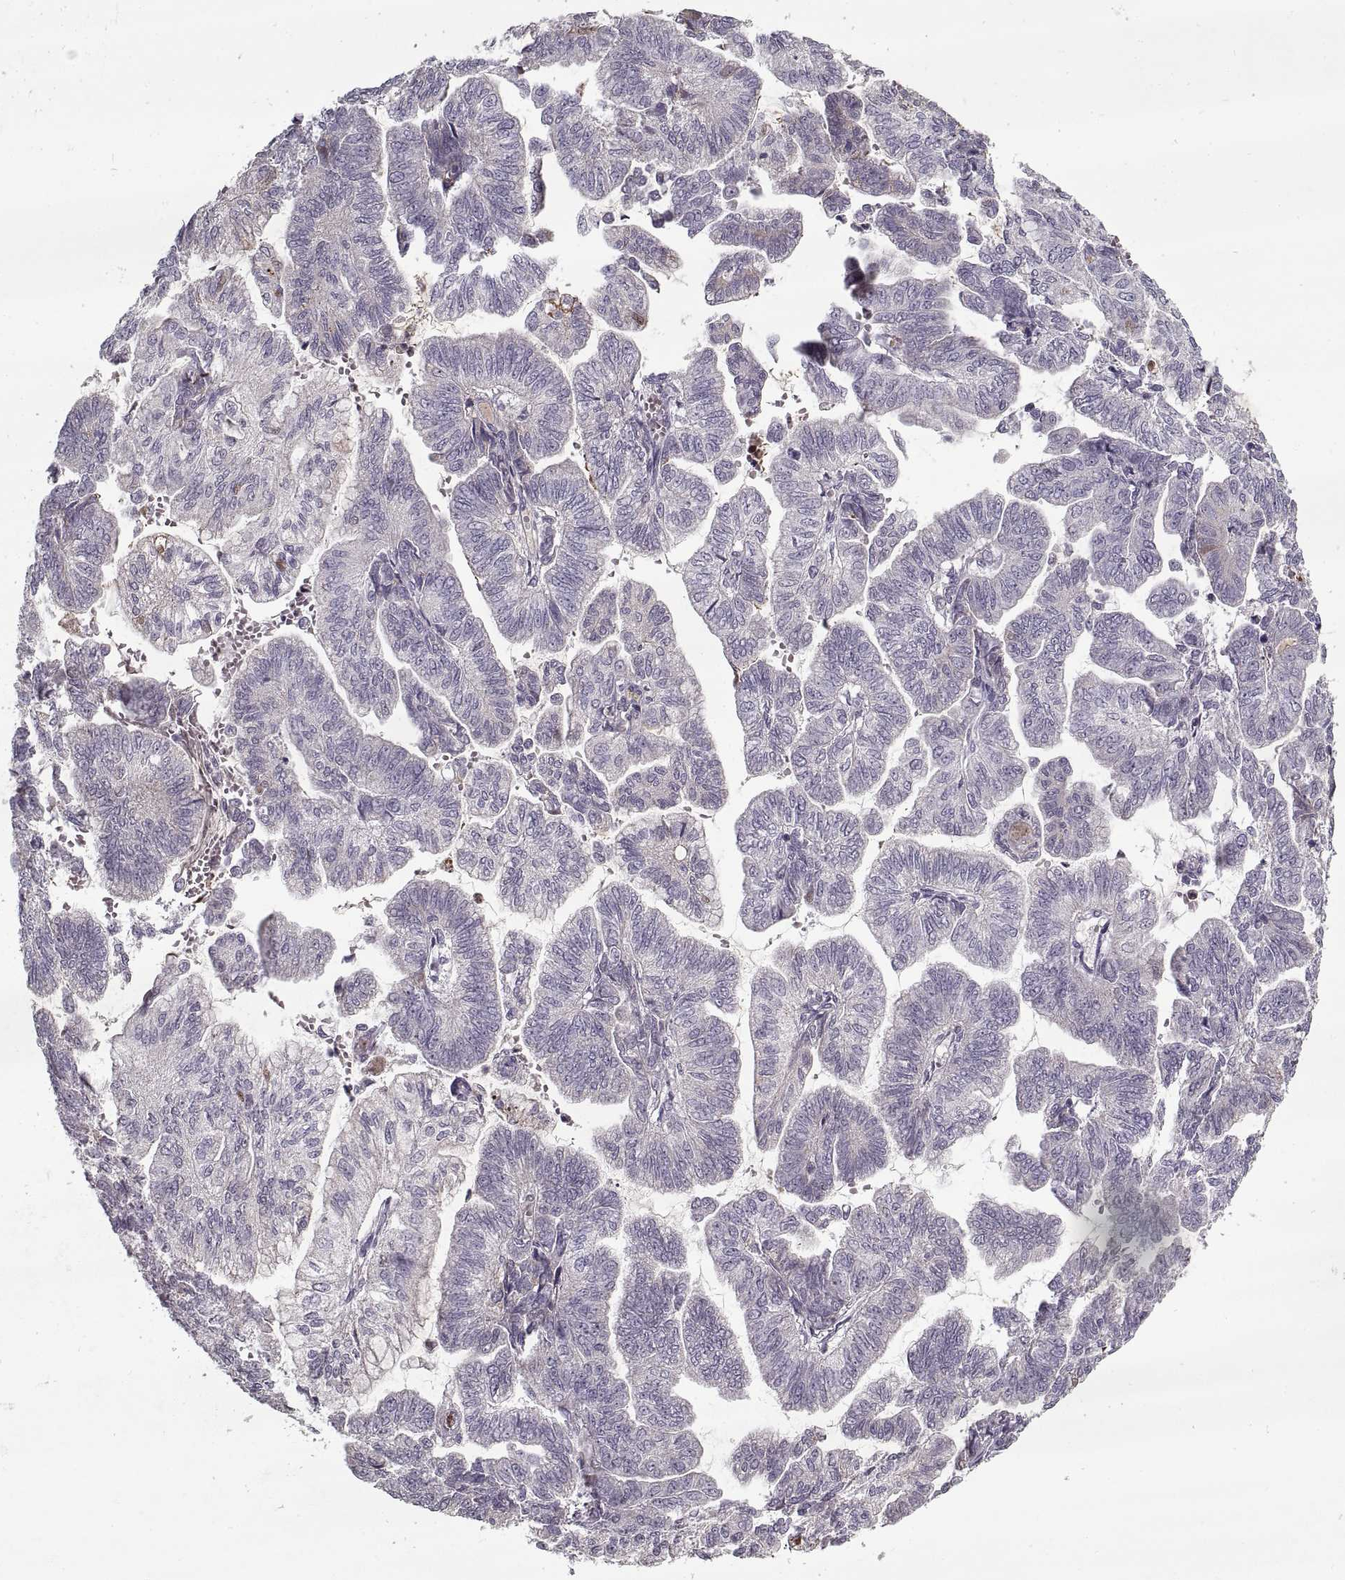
{"staining": {"intensity": "negative", "quantity": "none", "location": "none"}, "tissue": "stomach cancer", "cell_type": "Tumor cells", "image_type": "cancer", "snomed": [{"axis": "morphology", "description": "Adenocarcinoma, NOS"}, {"axis": "topography", "description": "Stomach"}], "caption": "Human stomach cancer stained for a protein using IHC demonstrates no positivity in tumor cells.", "gene": "GAD2", "patient": {"sex": "male", "age": 83}}